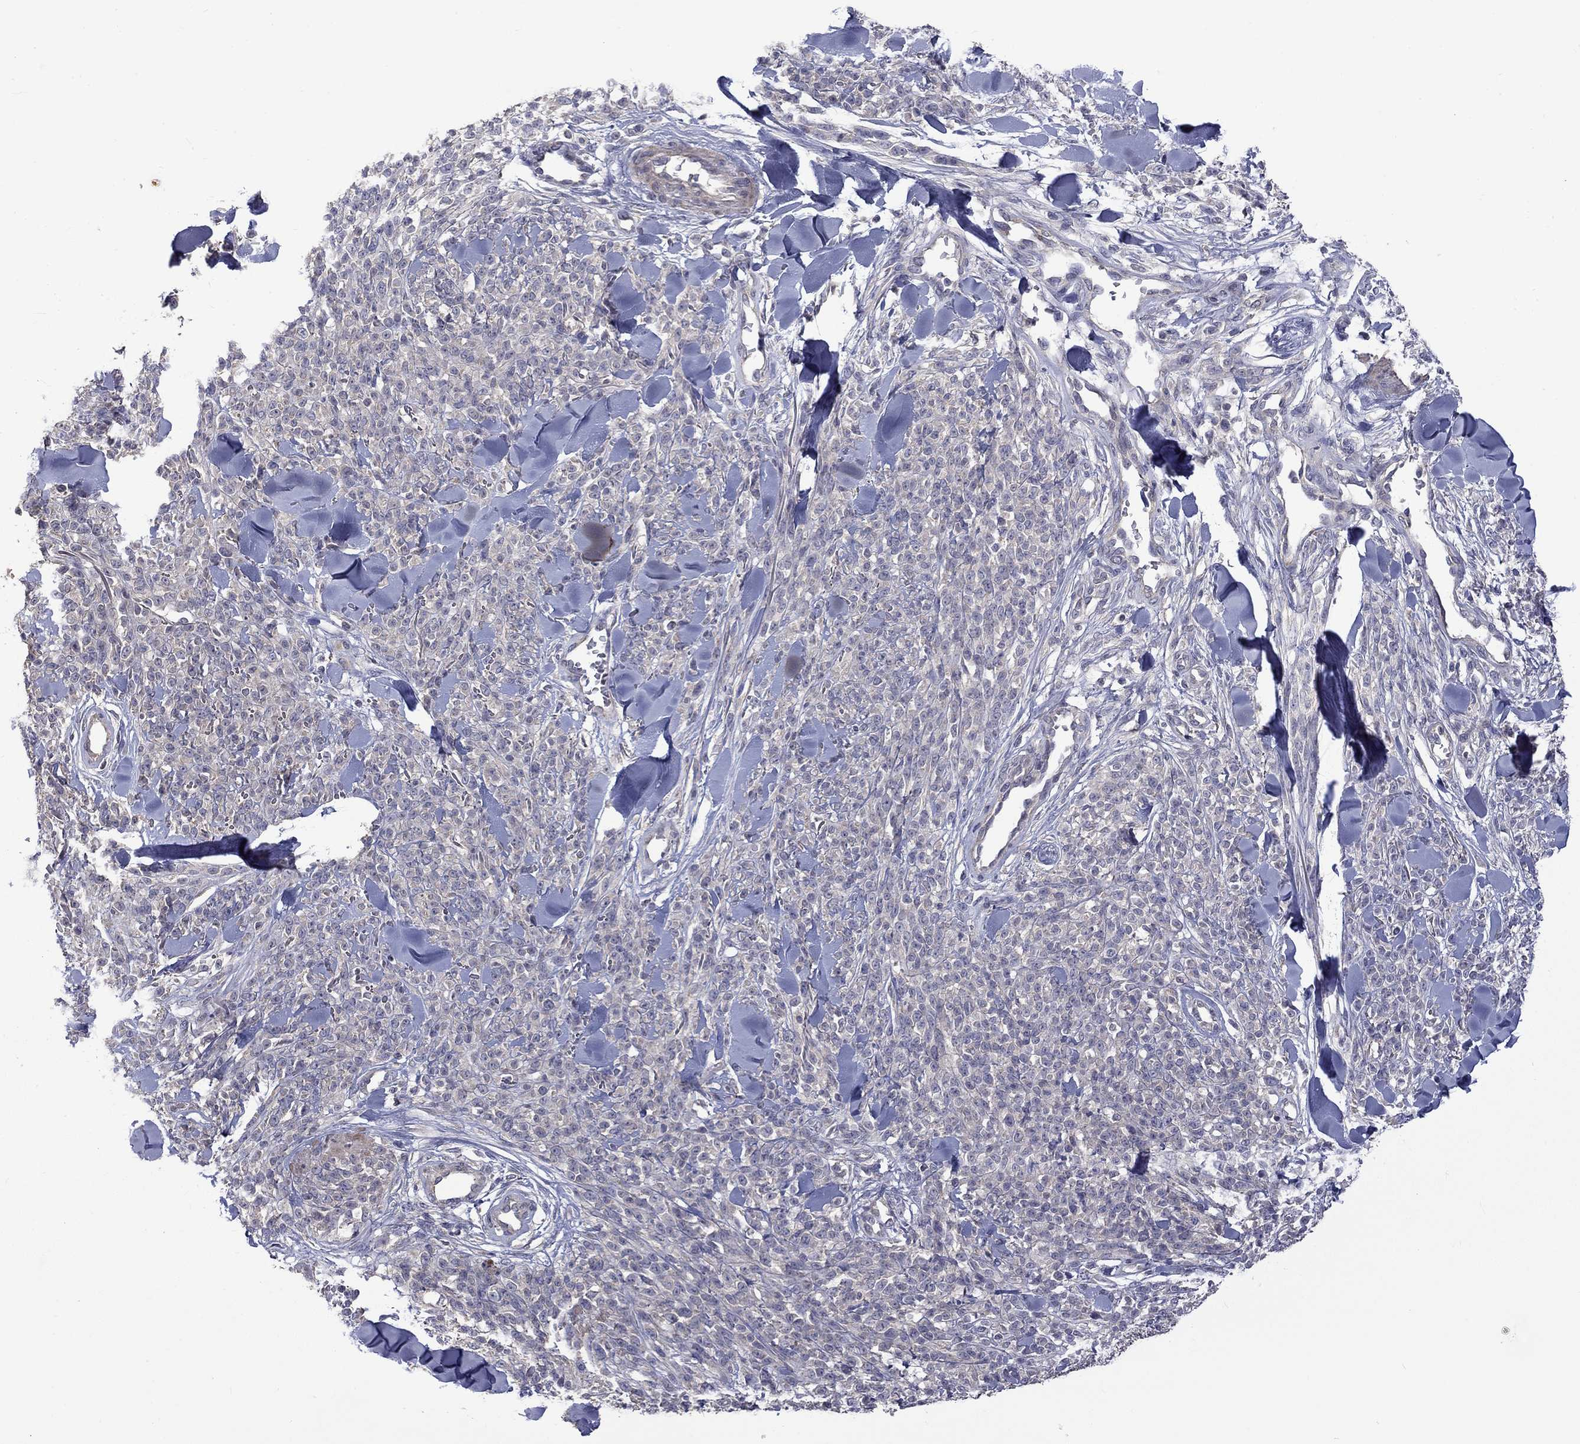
{"staining": {"intensity": "negative", "quantity": "none", "location": "none"}, "tissue": "melanoma", "cell_type": "Tumor cells", "image_type": "cancer", "snomed": [{"axis": "morphology", "description": "Malignant melanoma, NOS"}, {"axis": "topography", "description": "Skin"}, {"axis": "topography", "description": "Skin of trunk"}], "caption": "Immunohistochemistry of human melanoma demonstrates no staining in tumor cells. Nuclei are stained in blue.", "gene": "SLC39A14", "patient": {"sex": "male", "age": 74}}